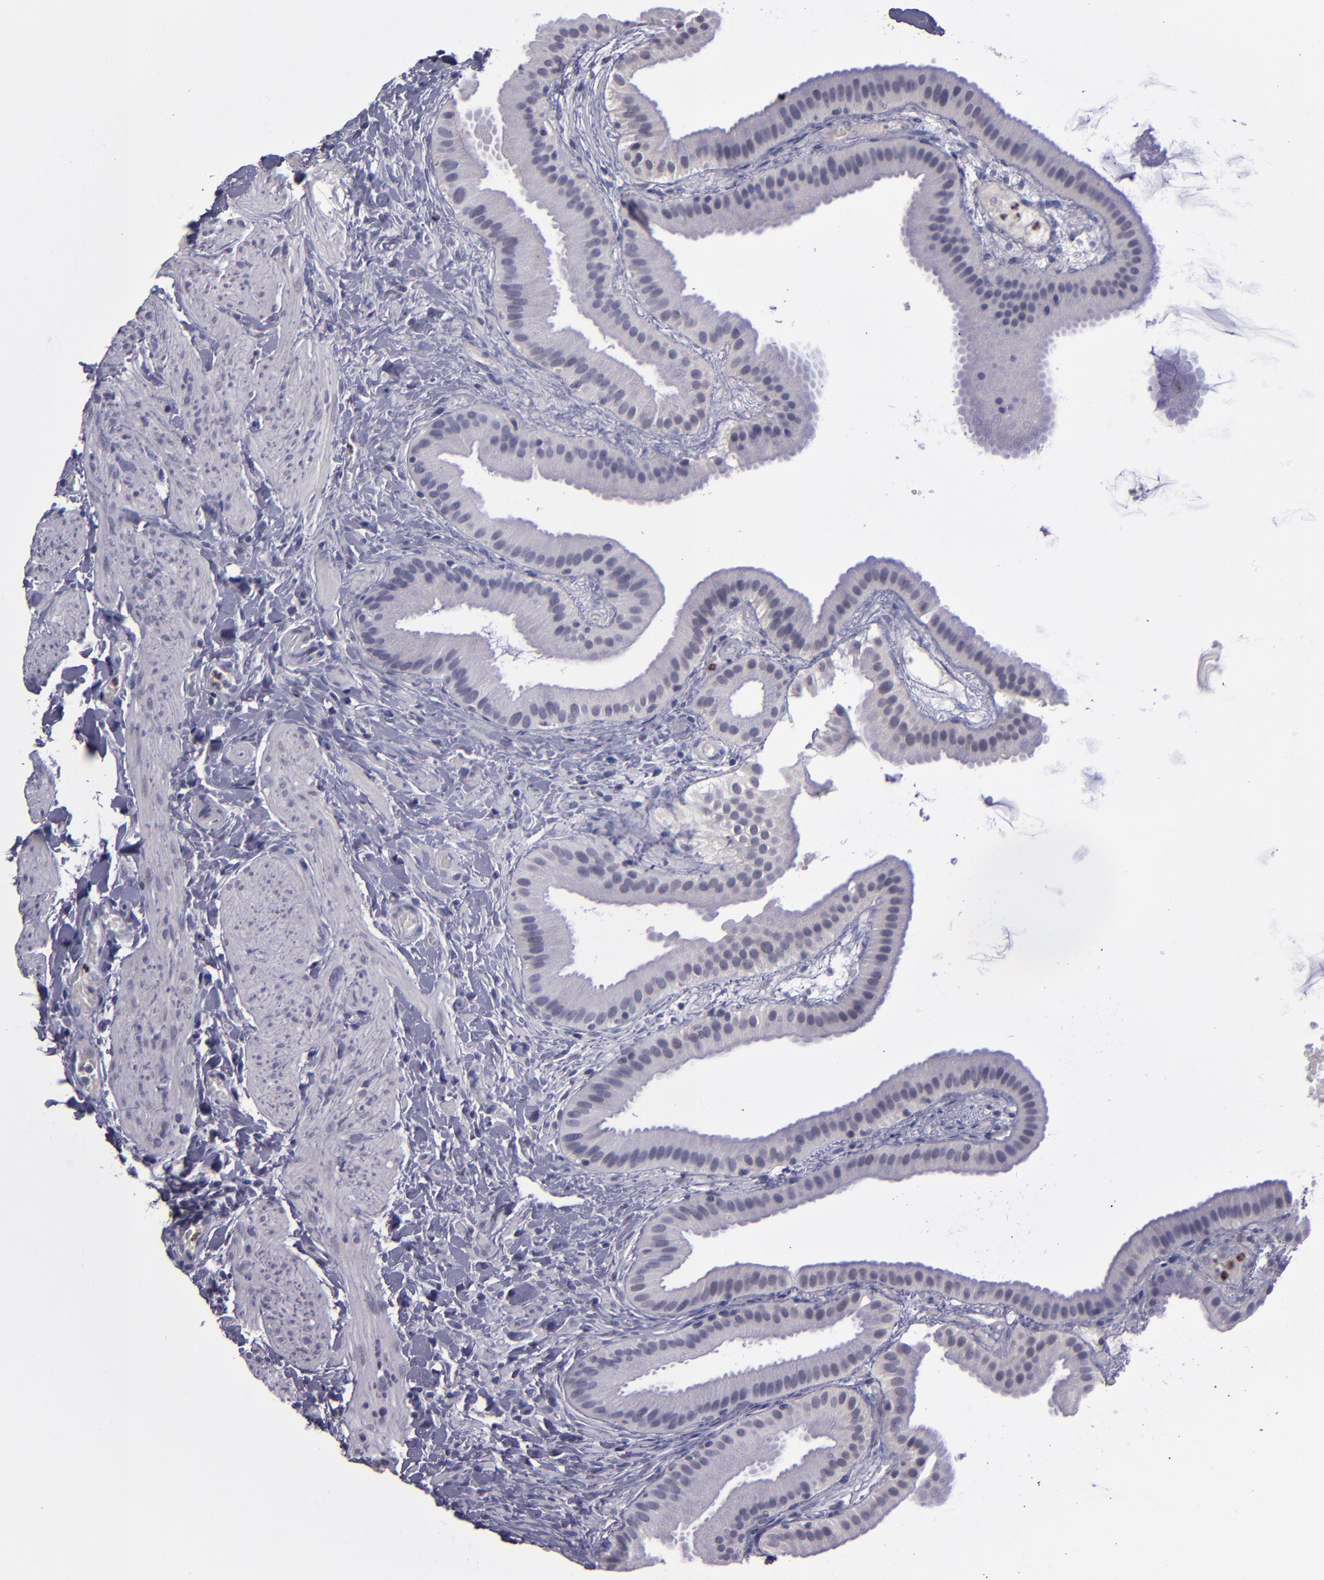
{"staining": {"intensity": "negative", "quantity": "none", "location": "none"}, "tissue": "gallbladder", "cell_type": "Glandular cells", "image_type": "normal", "snomed": [{"axis": "morphology", "description": "Normal tissue, NOS"}, {"axis": "topography", "description": "Gallbladder"}], "caption": "Gallbladder was stained to show a protein in brown. There is no significant positivity in glandular cells. The staining is performed using DAB (3,3'-diaminobenzidine) brown chromogen with nuclei counter-stained in using hematoxylin.", "gene": "CEBPE", "patient": {"sex": "female", "age": 63}}